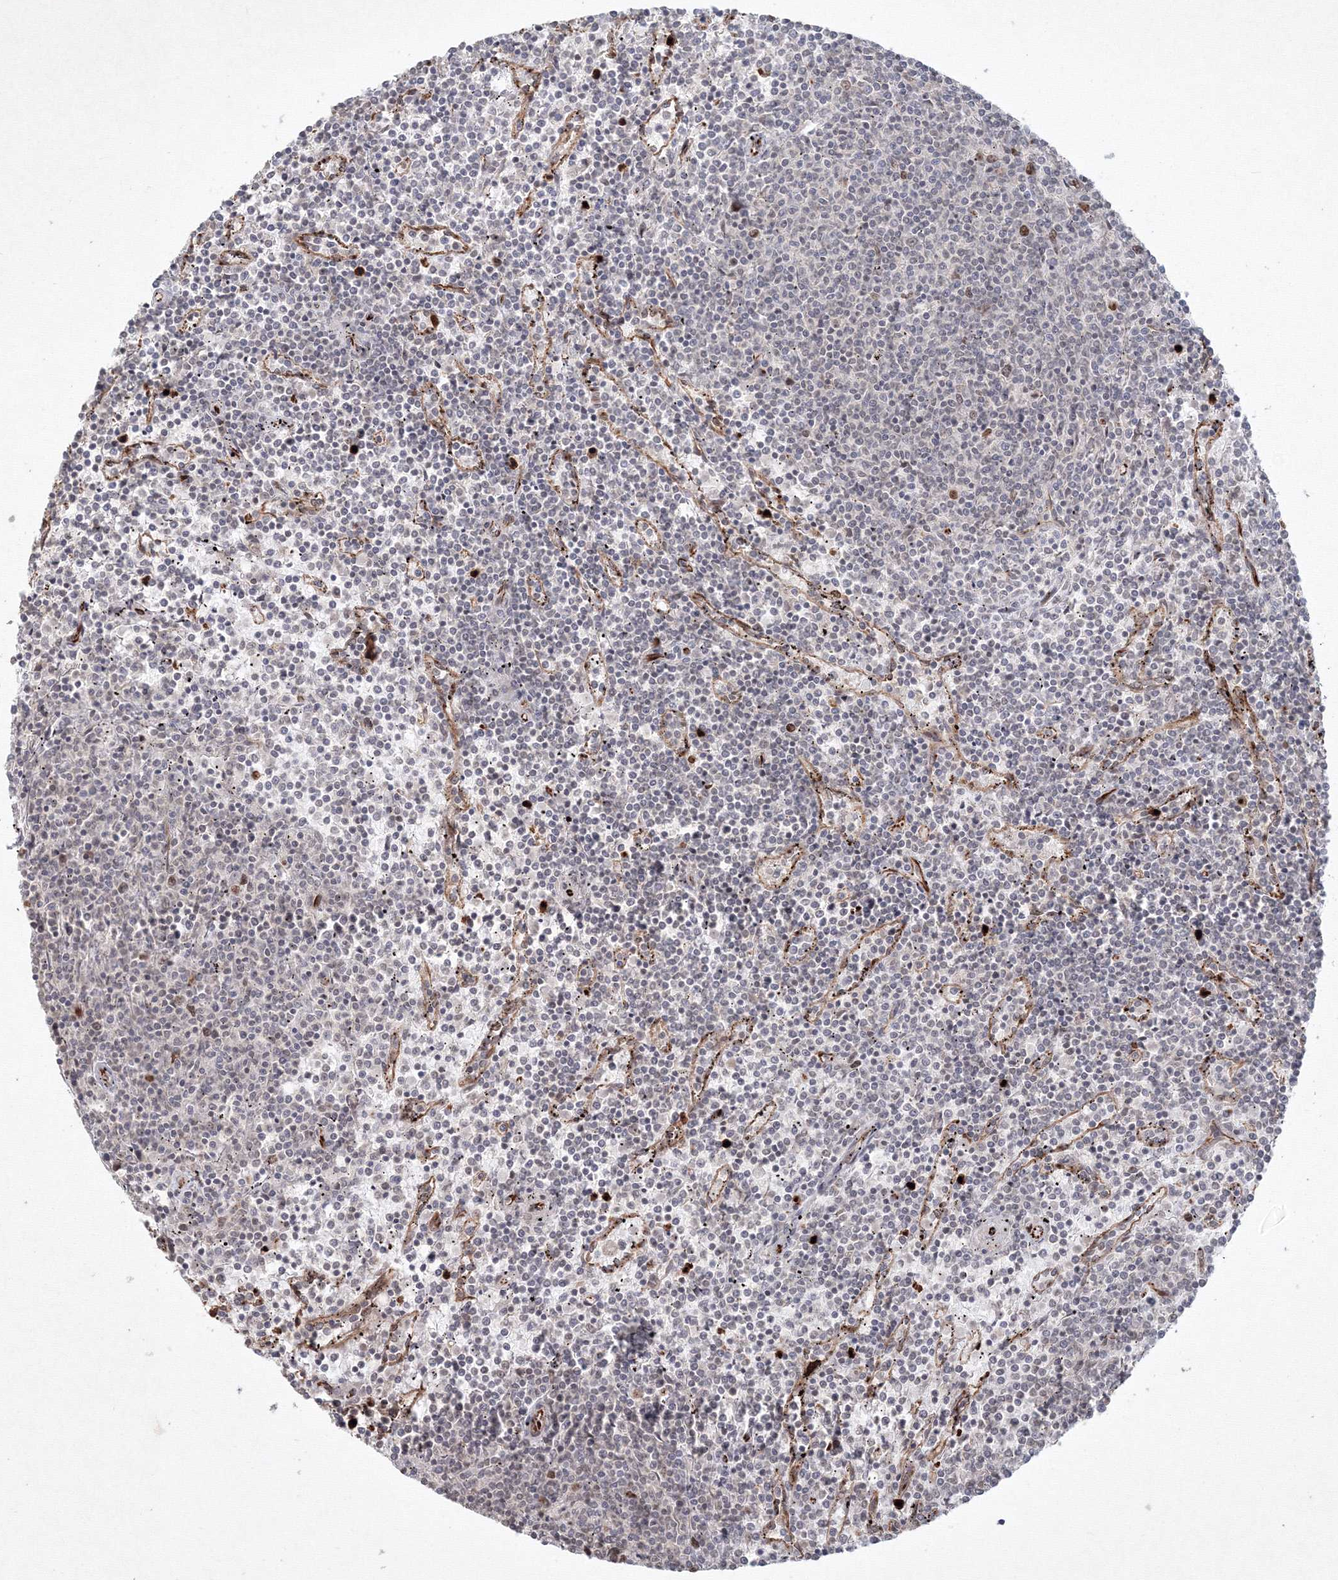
{"staining": {"intensity": "negative", "quantity": "none", "location": "none"}, "tissue": "lymphoma", "cell_type": "Tumor cells", "image_type": "cancer", "snomed": [{"axis": "morphology", "description": "Malignant lymphoma, non-Hodgkin's type, Low grade"}, {"axis": "topography", "description": "Spleen"}], "caption": "The image exhibits no staining of tumor cells in lymphoma. Nuclei are stained in blue.", "gene": "KIF20A", "patient": {"sex": "female", "age": 50}}